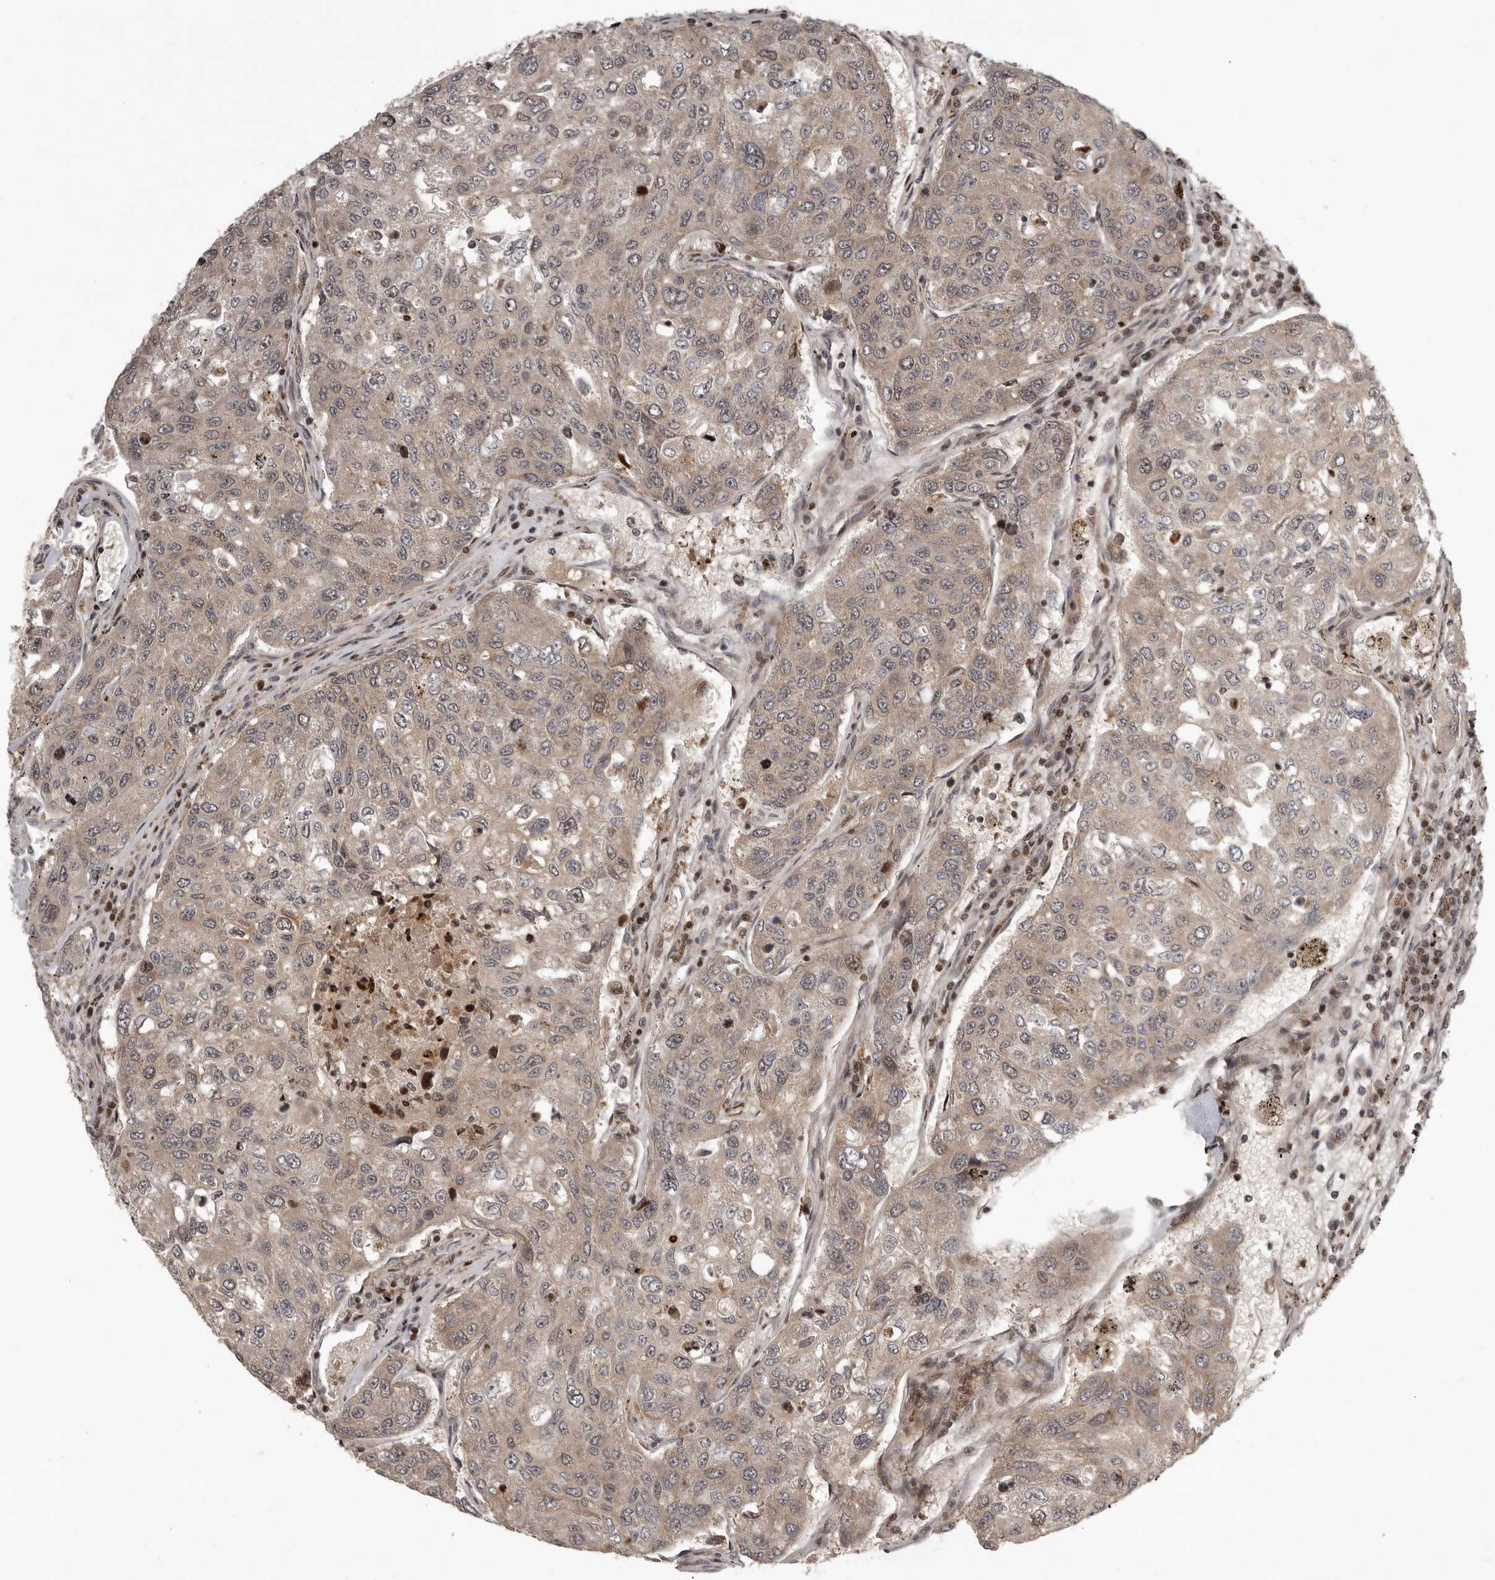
{"staining": {"intensity": "weak", "quantity": ">75%", "location": "cytoplasmic/membranous,nuclear"}, "tissue": "urothelial cancer", "cell_type": "Tumor cells", "image_type": "cancer", "snomed": [{"axis": "morphology", "description": "Urothelial carcinoma, High grade"}, {"axis": "topography", "description": "Lymph node"}, {"axis": "topography", "description": "Urinary bladder"}], "caption": "Brown immunohistochemical staining in urothelial carcinoma (high-grade) displays weak cytoplasmic/membranous and nuclear expression in approximately >75% of tumor cells.", "gene": "RABIF", "patient": {"sex": "male", "age": 51}}